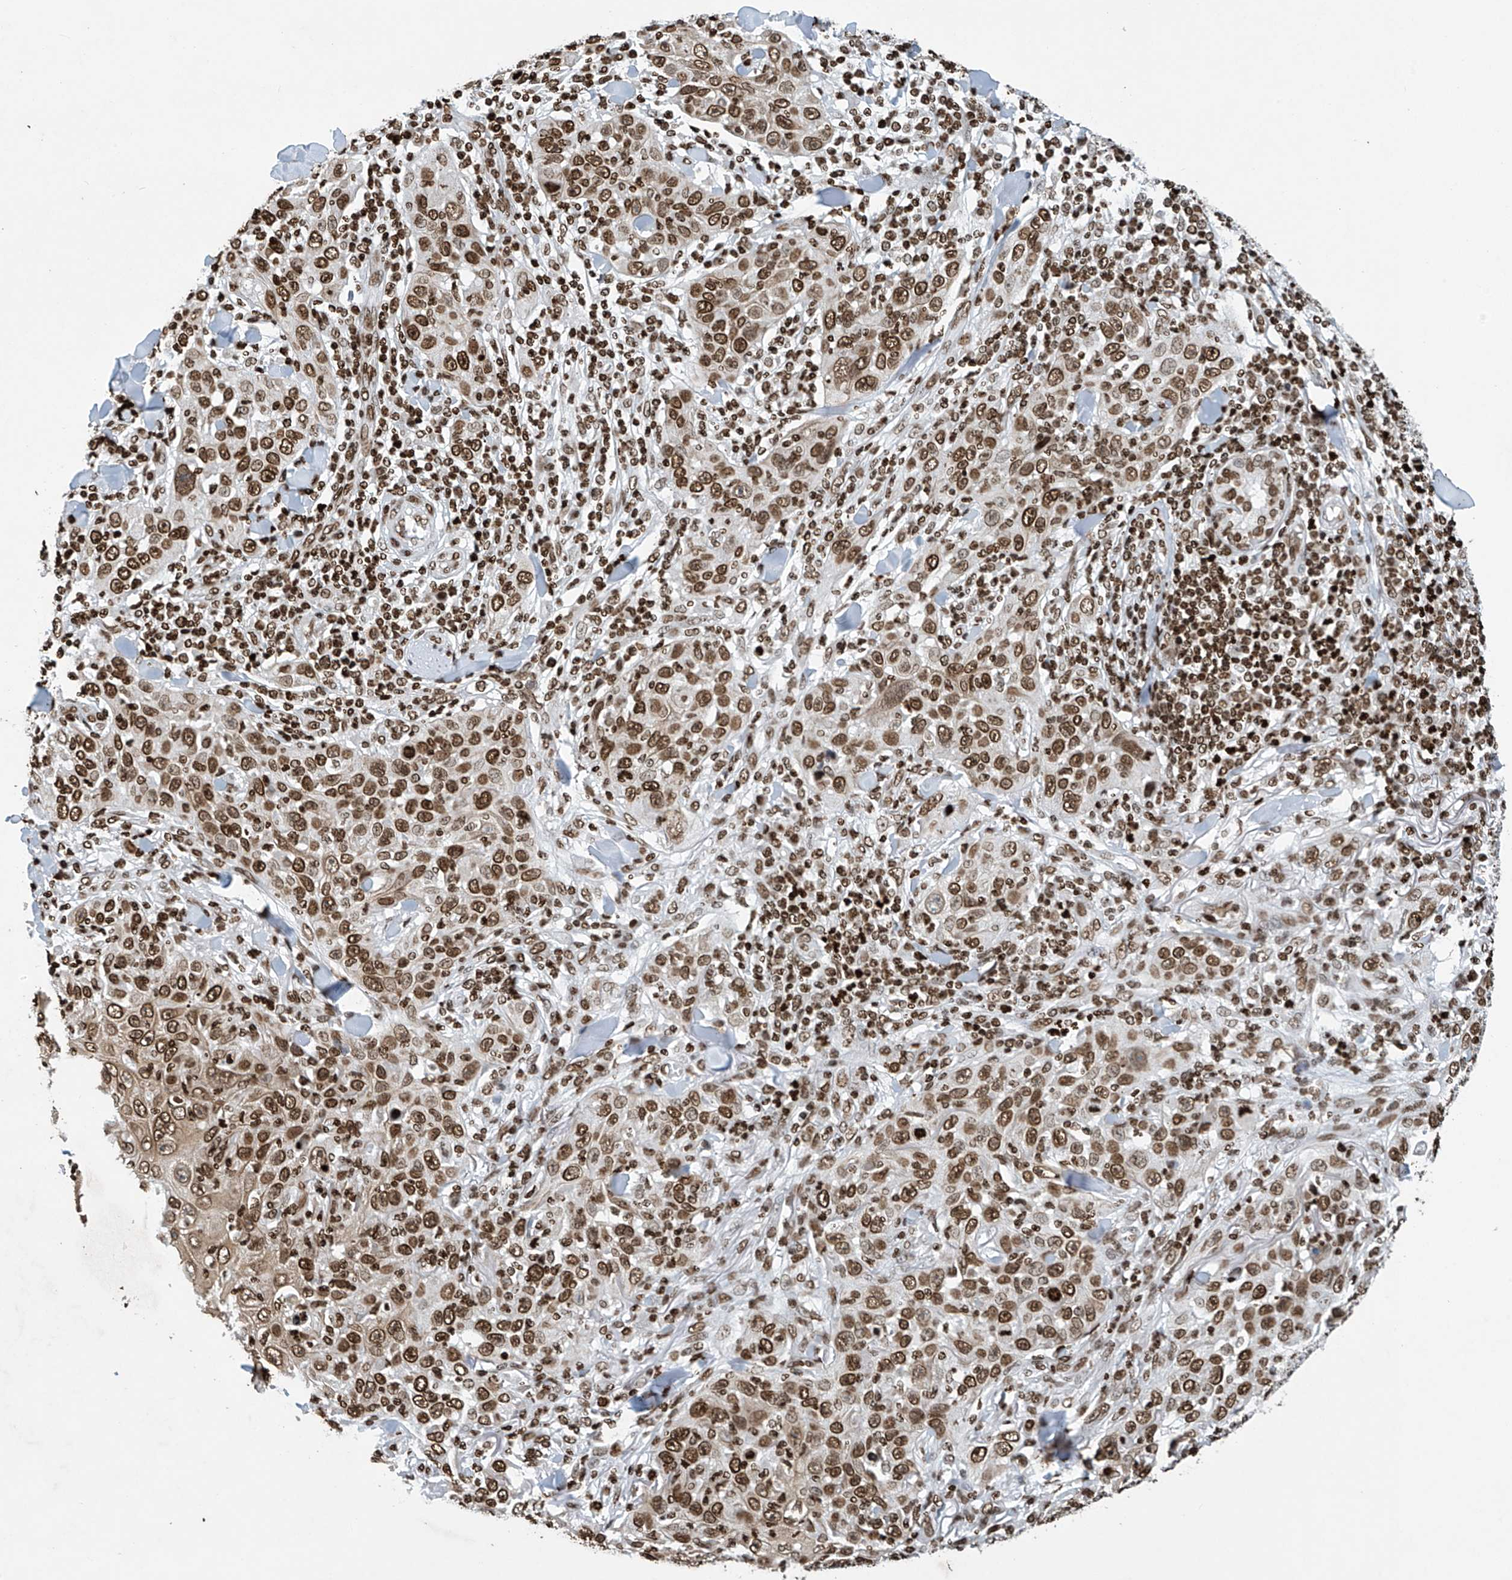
{"staining": {"intensity": "moderate", "quantity": ">75%", "location": "nuclear"}, "tissue": "skin cancer", "cell_type": "Tumor cells", "image_type": "cancer", "snomed": [{"axis": "morphology", "description": "Squamous cell carcinoma, NOS"}, {"axis": "topography", "description": "Skin"}], "caption": "Immunohistochemistry (IHC) image of neoplastic tissue: skin cancer stained using immunohistochemistry (IHC) reveals medium levels of moderate protein expression localized specifically in the nuclear of tumor cells, appearing as a nuclear brown color.", "gene": "H4C16", "patient": {"sex": "female", "age": 88}}